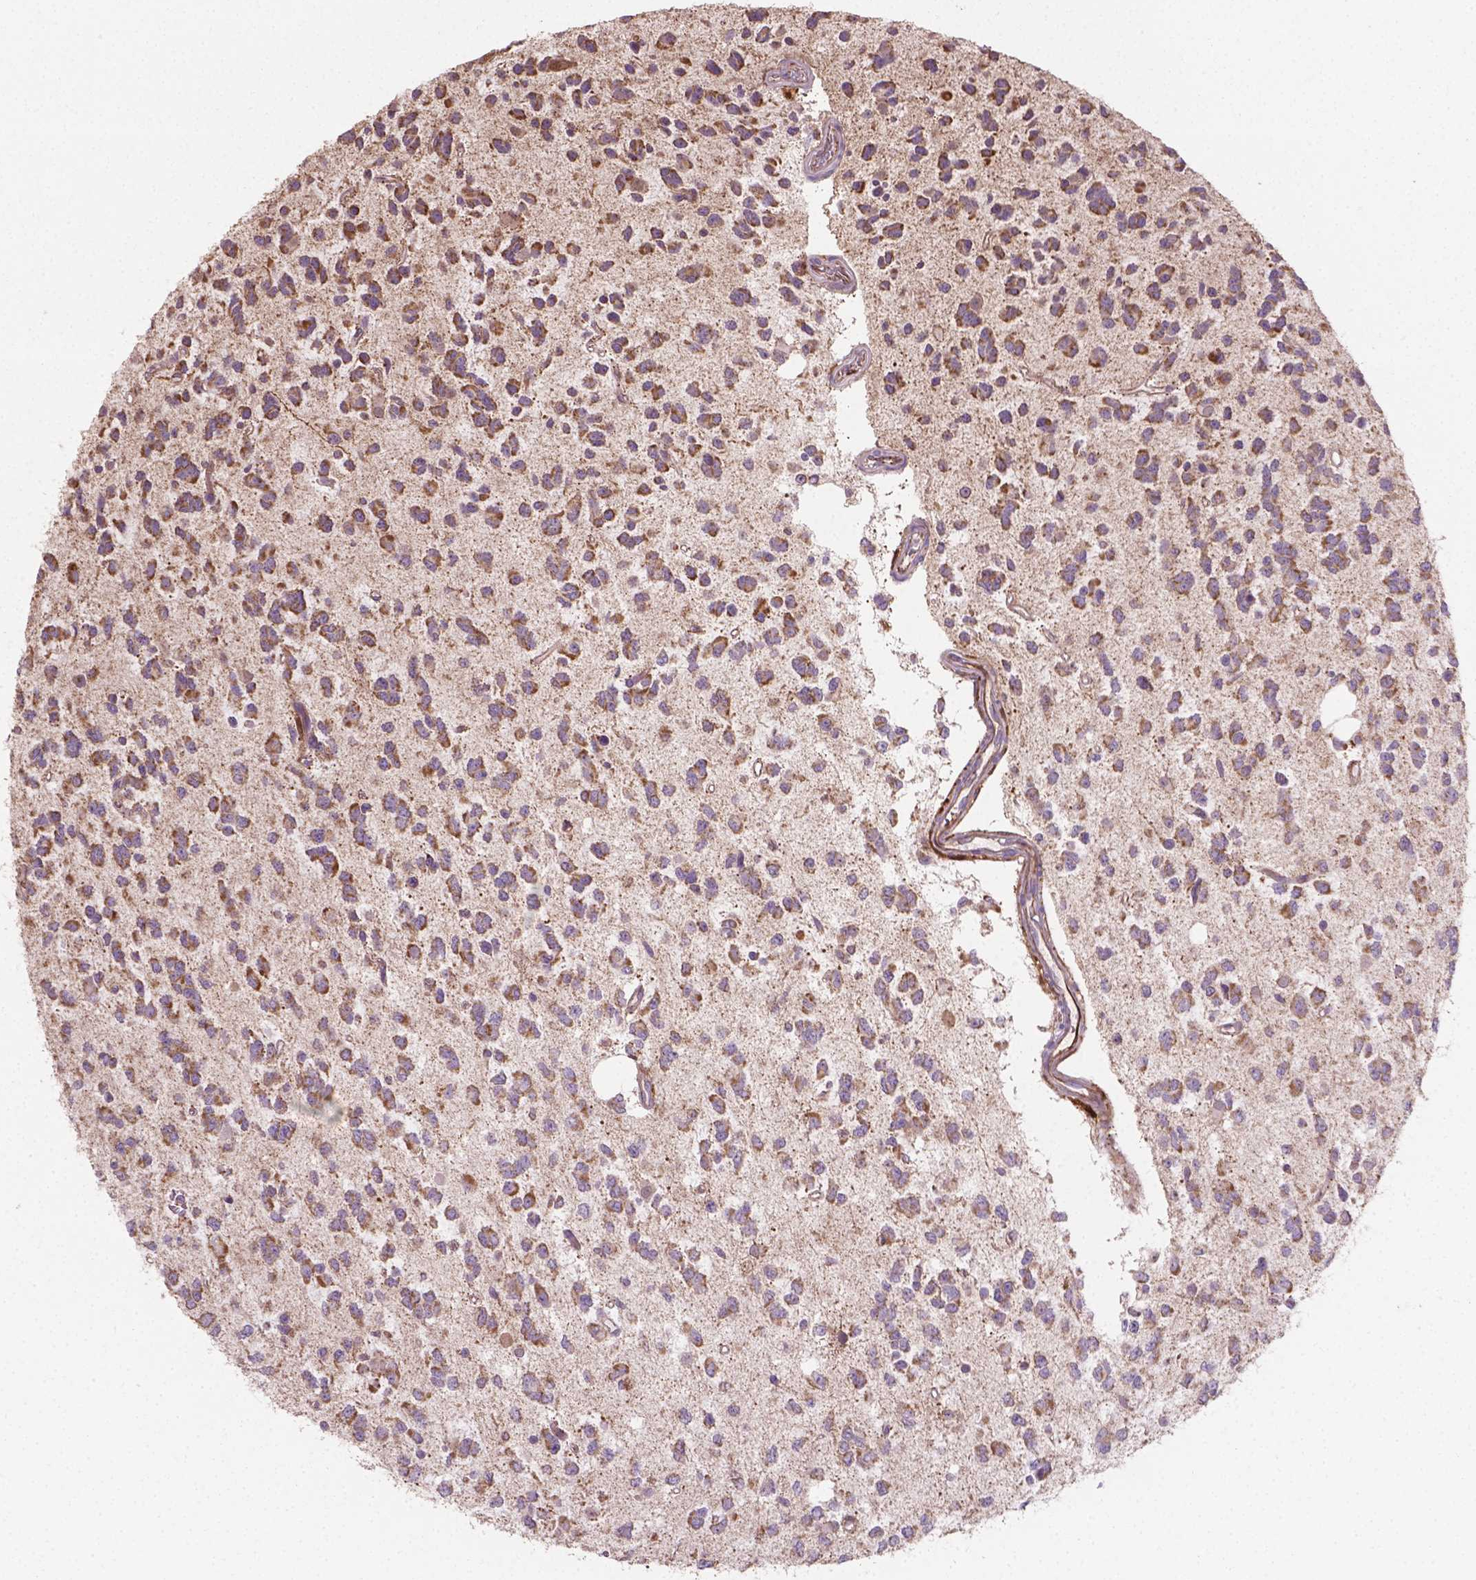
{"staining": {"intensity": "moderate", "quantity": "25%-75%", "location": "cytoplasmic/membranous"}, "tissue": "glioma", "cell_type": "Tumor cells", "image_type": "cancer", "snomed": [{"axis": "morphology", "description": "Glioma, malignant, Low grade"}, {"axis": "topography", "description": "Brain"}], "caption": "Immunohistochemistry staining of glioma, which reveals medium levels of moderate cytoplasmic/membranous positivity in approximately 25%-75% of tumor cells indicating moderate cytoplasmic/membranous protein positivity. The staining was performed using DAB (3,3'-diaminobenzidine) (brown) for protein detection and nuclei were counterstained in hematoxylin (blue).", "gene": "TCAF1", "patient": {"sex": "female", "age": 45}}